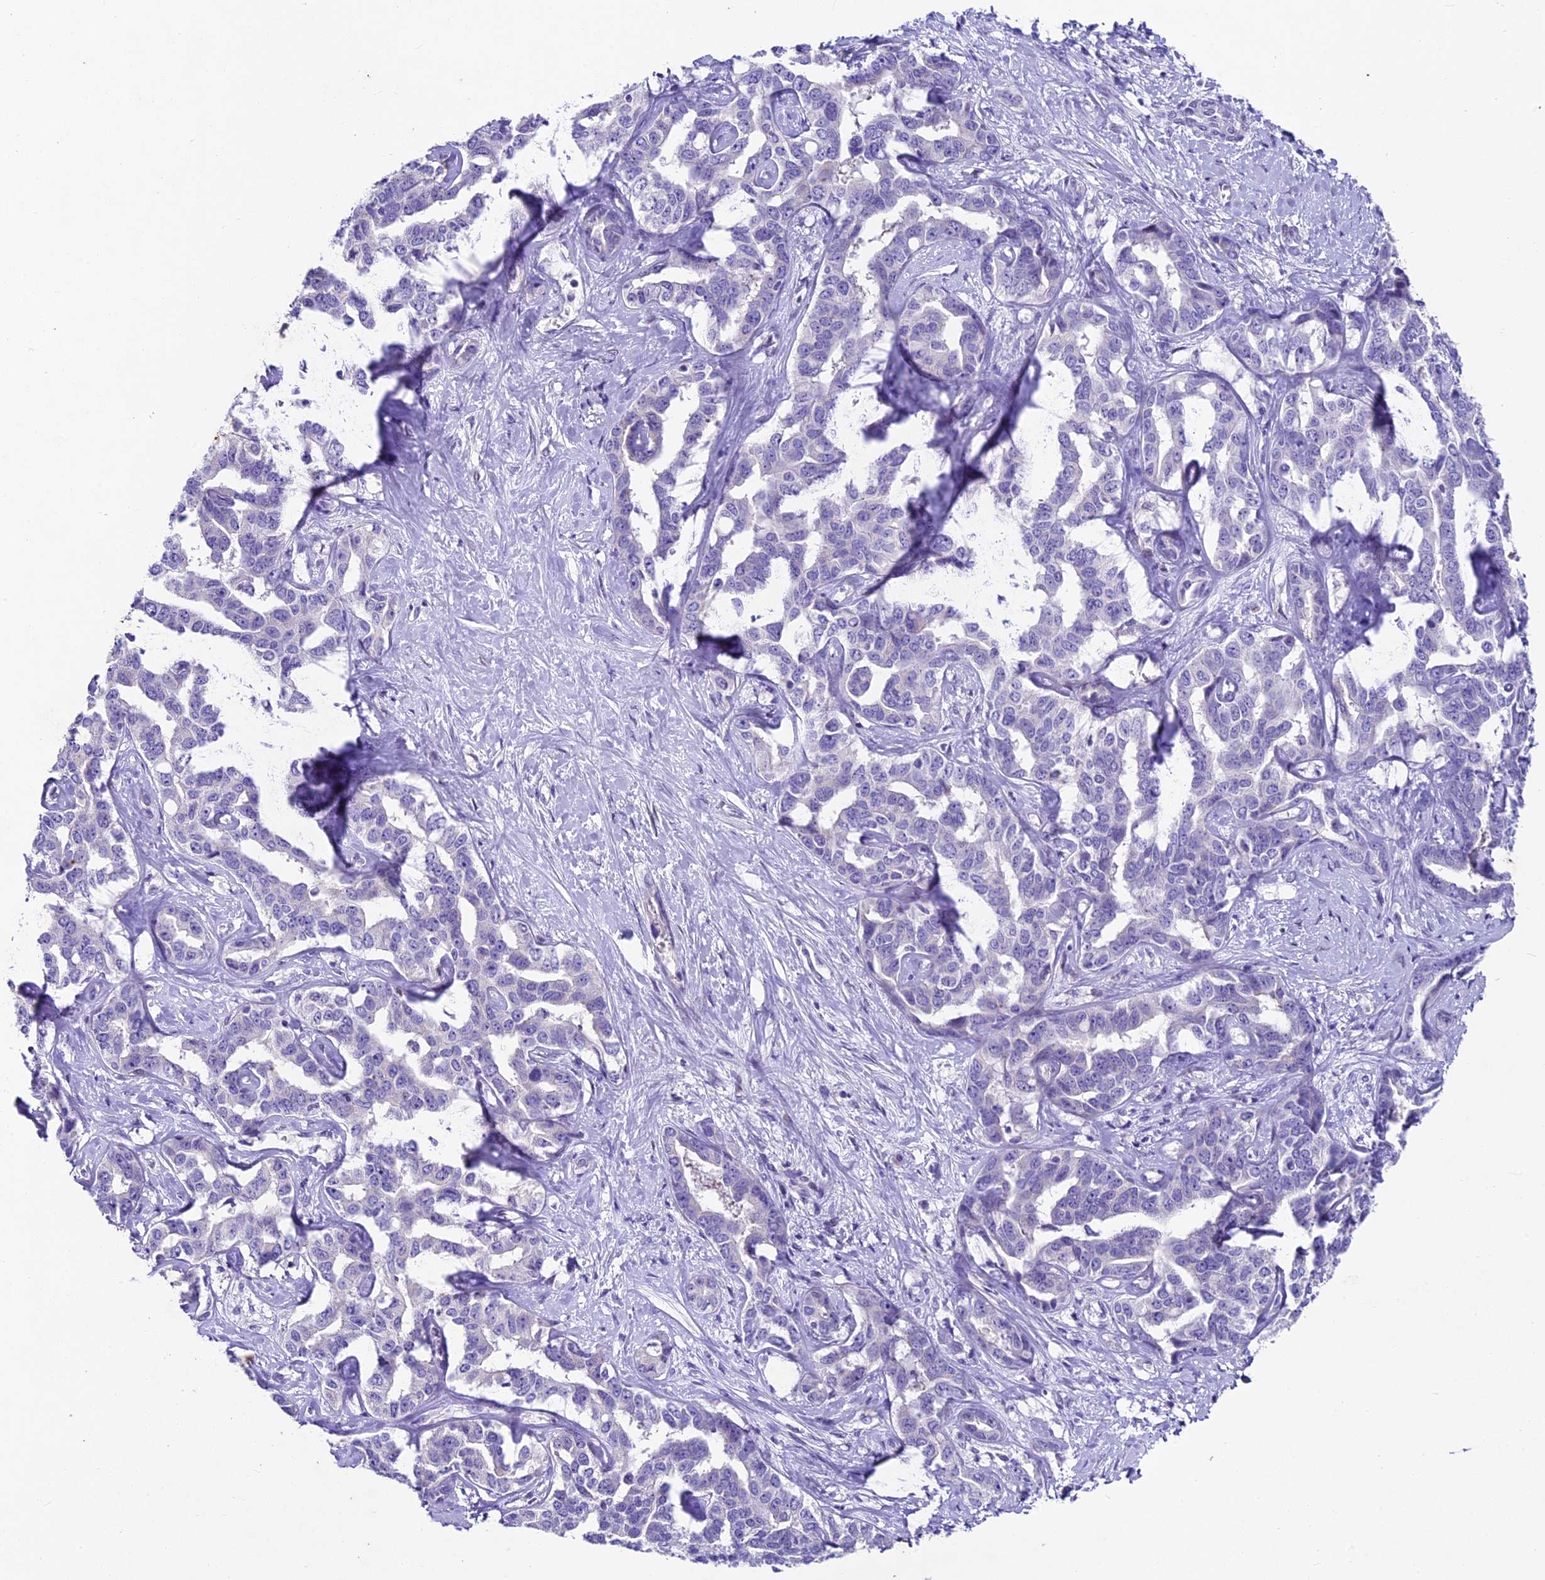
{"staining": {"intensity": "negative", "quantity": "none", "location": "none"}, "tissue": "liver cancer", "cell_type": "Tumor cells", "image_type": "cancer", "snomed": [{"axis": "morphology", "description": "Cholangiocarcinoma"}, {"axis": "topography", "description": "Liver"}], "caption": "There is no significant positivity in tumor cells of cholangiocarcinoma (liver).", "gene": "IFT140", "patient": {"sex": "male", "age": 59}}